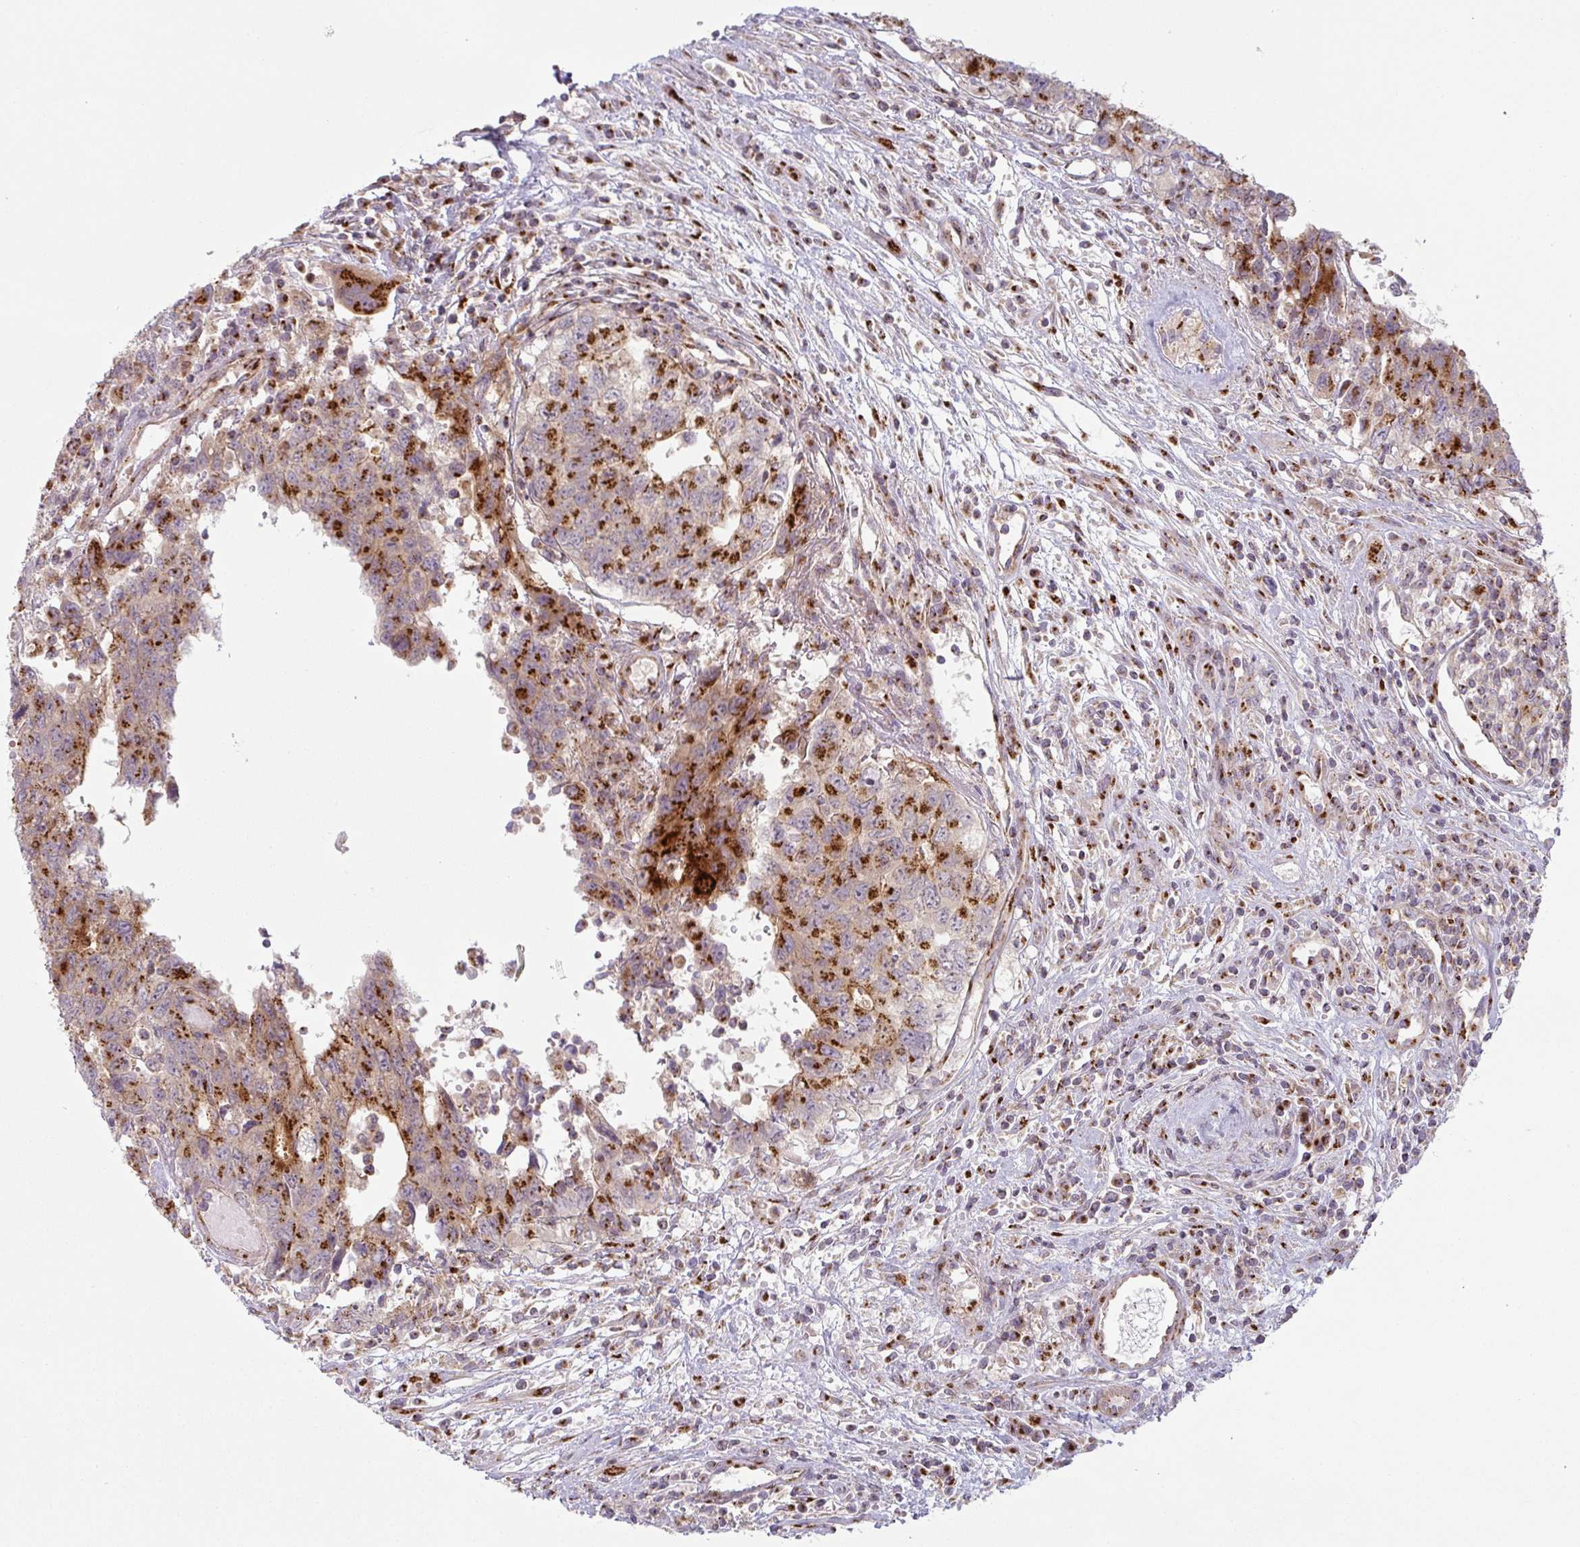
{"staining": {"intensity": "strong", "quantity": ">75%", "location": "cytoplasmic/membranous"}, "tissue": "testis cancer", "cell_type": "Tumor cells", "image_type": "cancer", "snomed": [{"axis": "morphology", "description": "Carcinoma, Embryonal, NOS"}, {"axis": "topography", "description": "Testis"}], "caption": "A photomicrograph of embryonal carcinoma (testis) stained for a protein demonstrates strong cytoplasmic/membranous brown staining in tumor cells.", "gene": "GVQW3", "patient": {"sex": "male", "age": 34}}